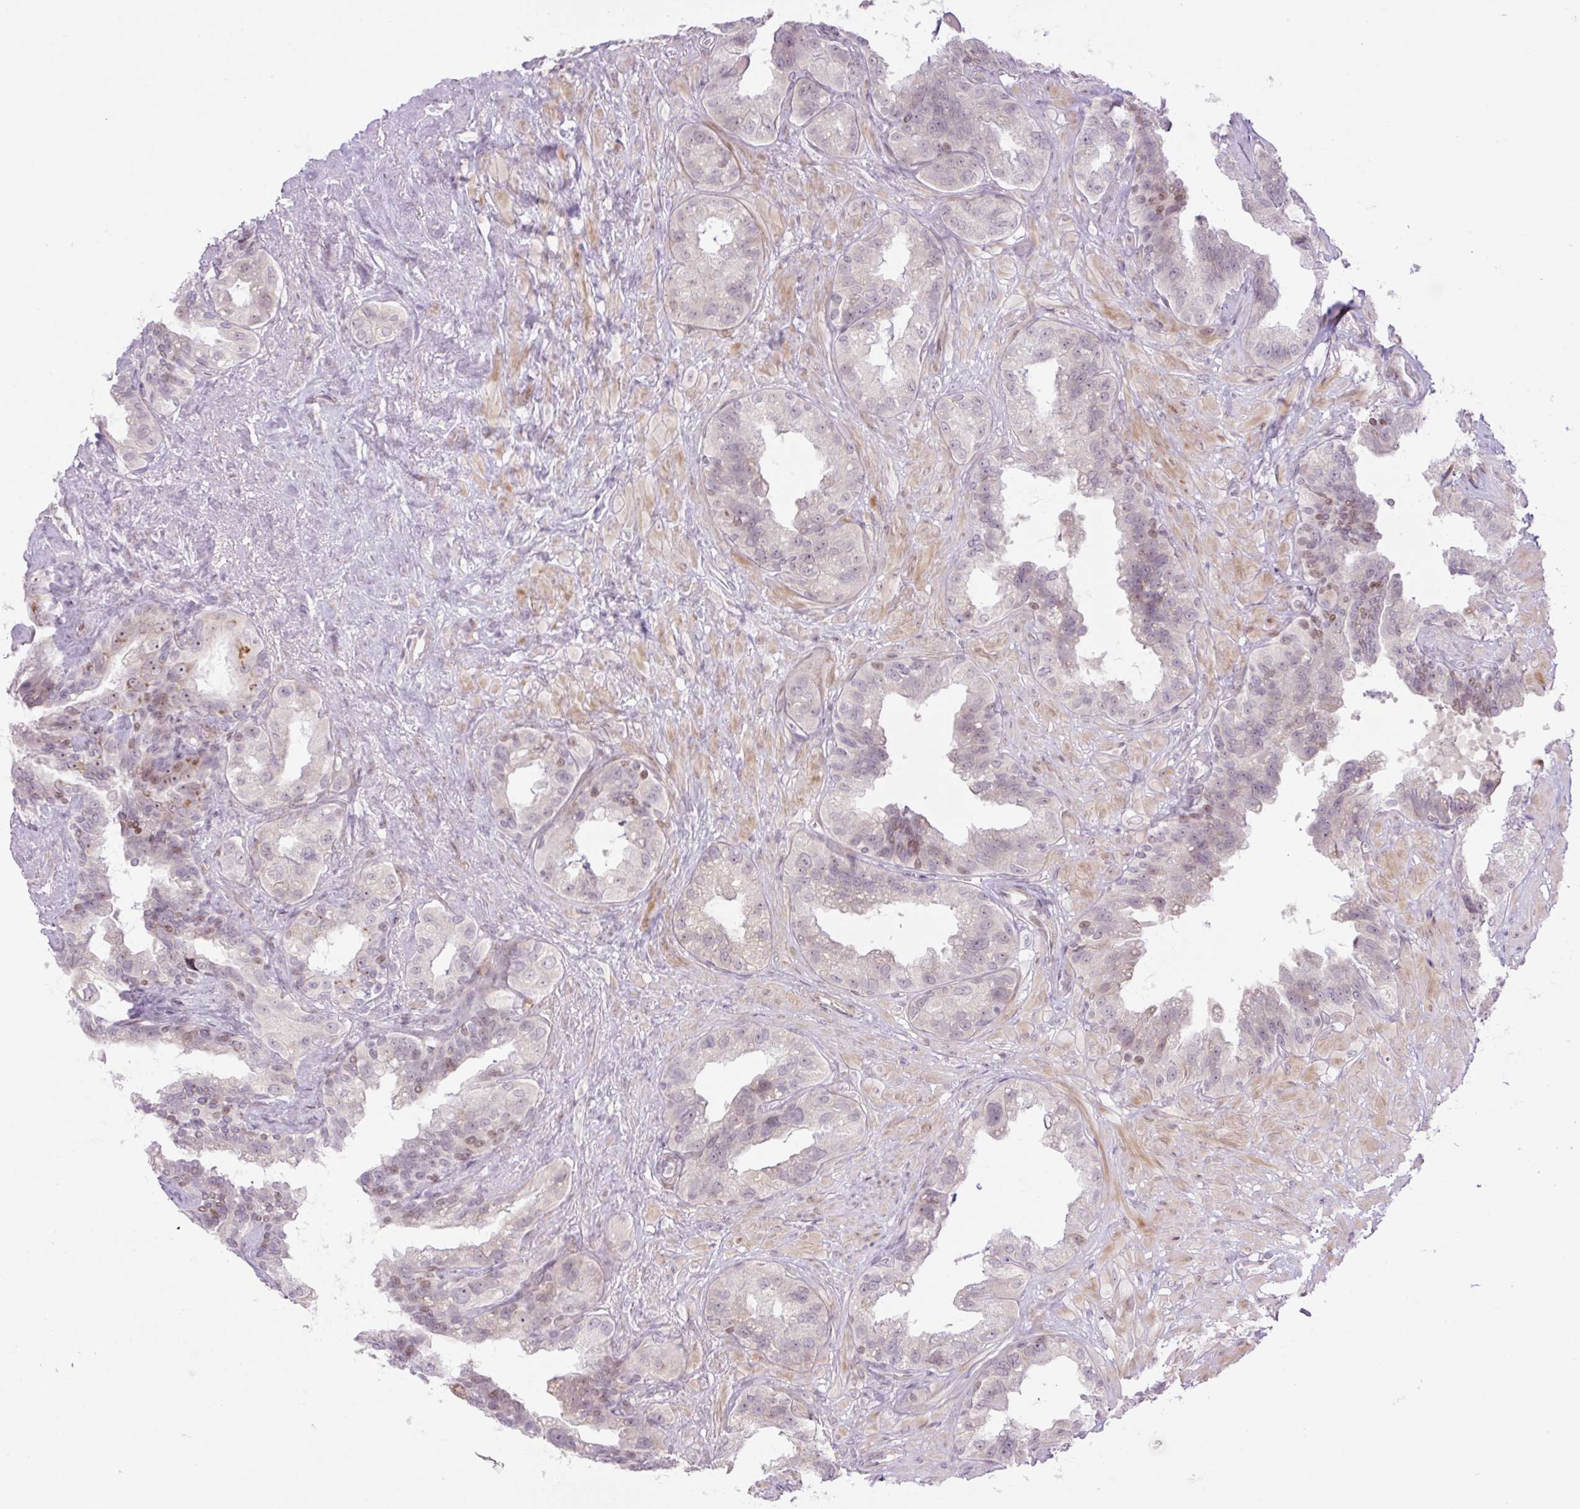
{"staining": {"intensity": "weak", "quantity": "25%-75%", "location": "nuclear"}, "tissue": "seminal vesicle", "cell_type": "Glandular cells", "image_type": "normal", "snomed": [{"axis": "morphology", "description": "Normal tissue, NOS"}, {"axis": "topography", "description": "Seminal veicle"}, {"axis": "topography", "description": "Peripheral nerve tissue"}], "caption": "Glandular cells reveal low levels of weak nuclear expression in approximately 25%-75% of cells in normal seminal vesicle.", "gene": "ENSG00000268750", "patient": {"sex": "male", "age": 76}}